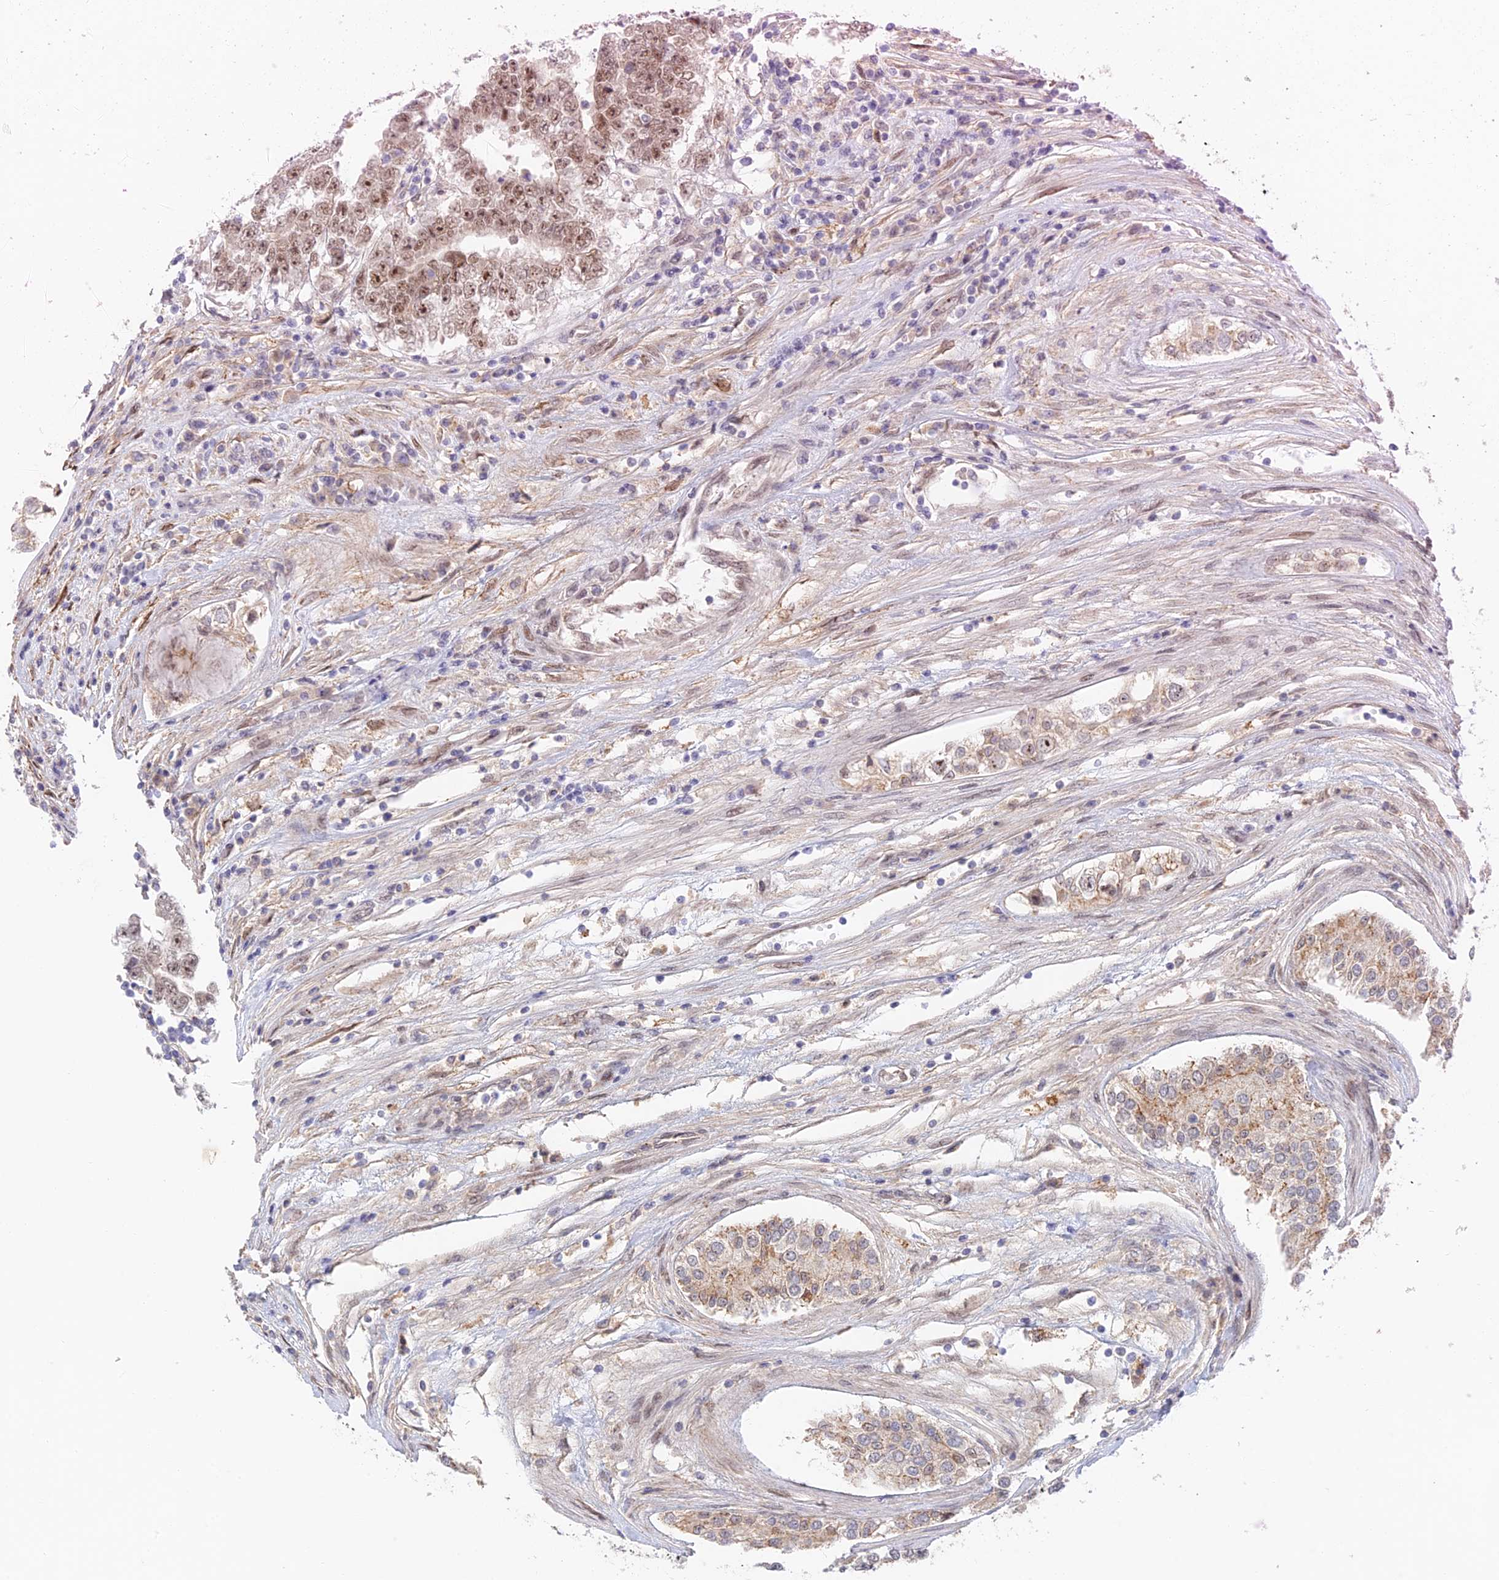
{"staining": {"intensity": "moderate", "quantity": ">75%", "location": "nuclear"}, "tissue": "testis cancer", "cell_type": "Tumor cells", "image_type": "cancer", "snomed": [{"axis": "morphology", "description": "Carcinoma, Embryonal, NOS"}, {"axis": "topography", "description": "Testis"}], "caption": "A micrograph showing moderate nuclear positivity in approximately >75% of tumor cells in embryonal carcinoma (testis), as visualized by brown immunohistochemical staining.", "gene": "ZUP1", "patient": {"sex": "male", "age": 25}}